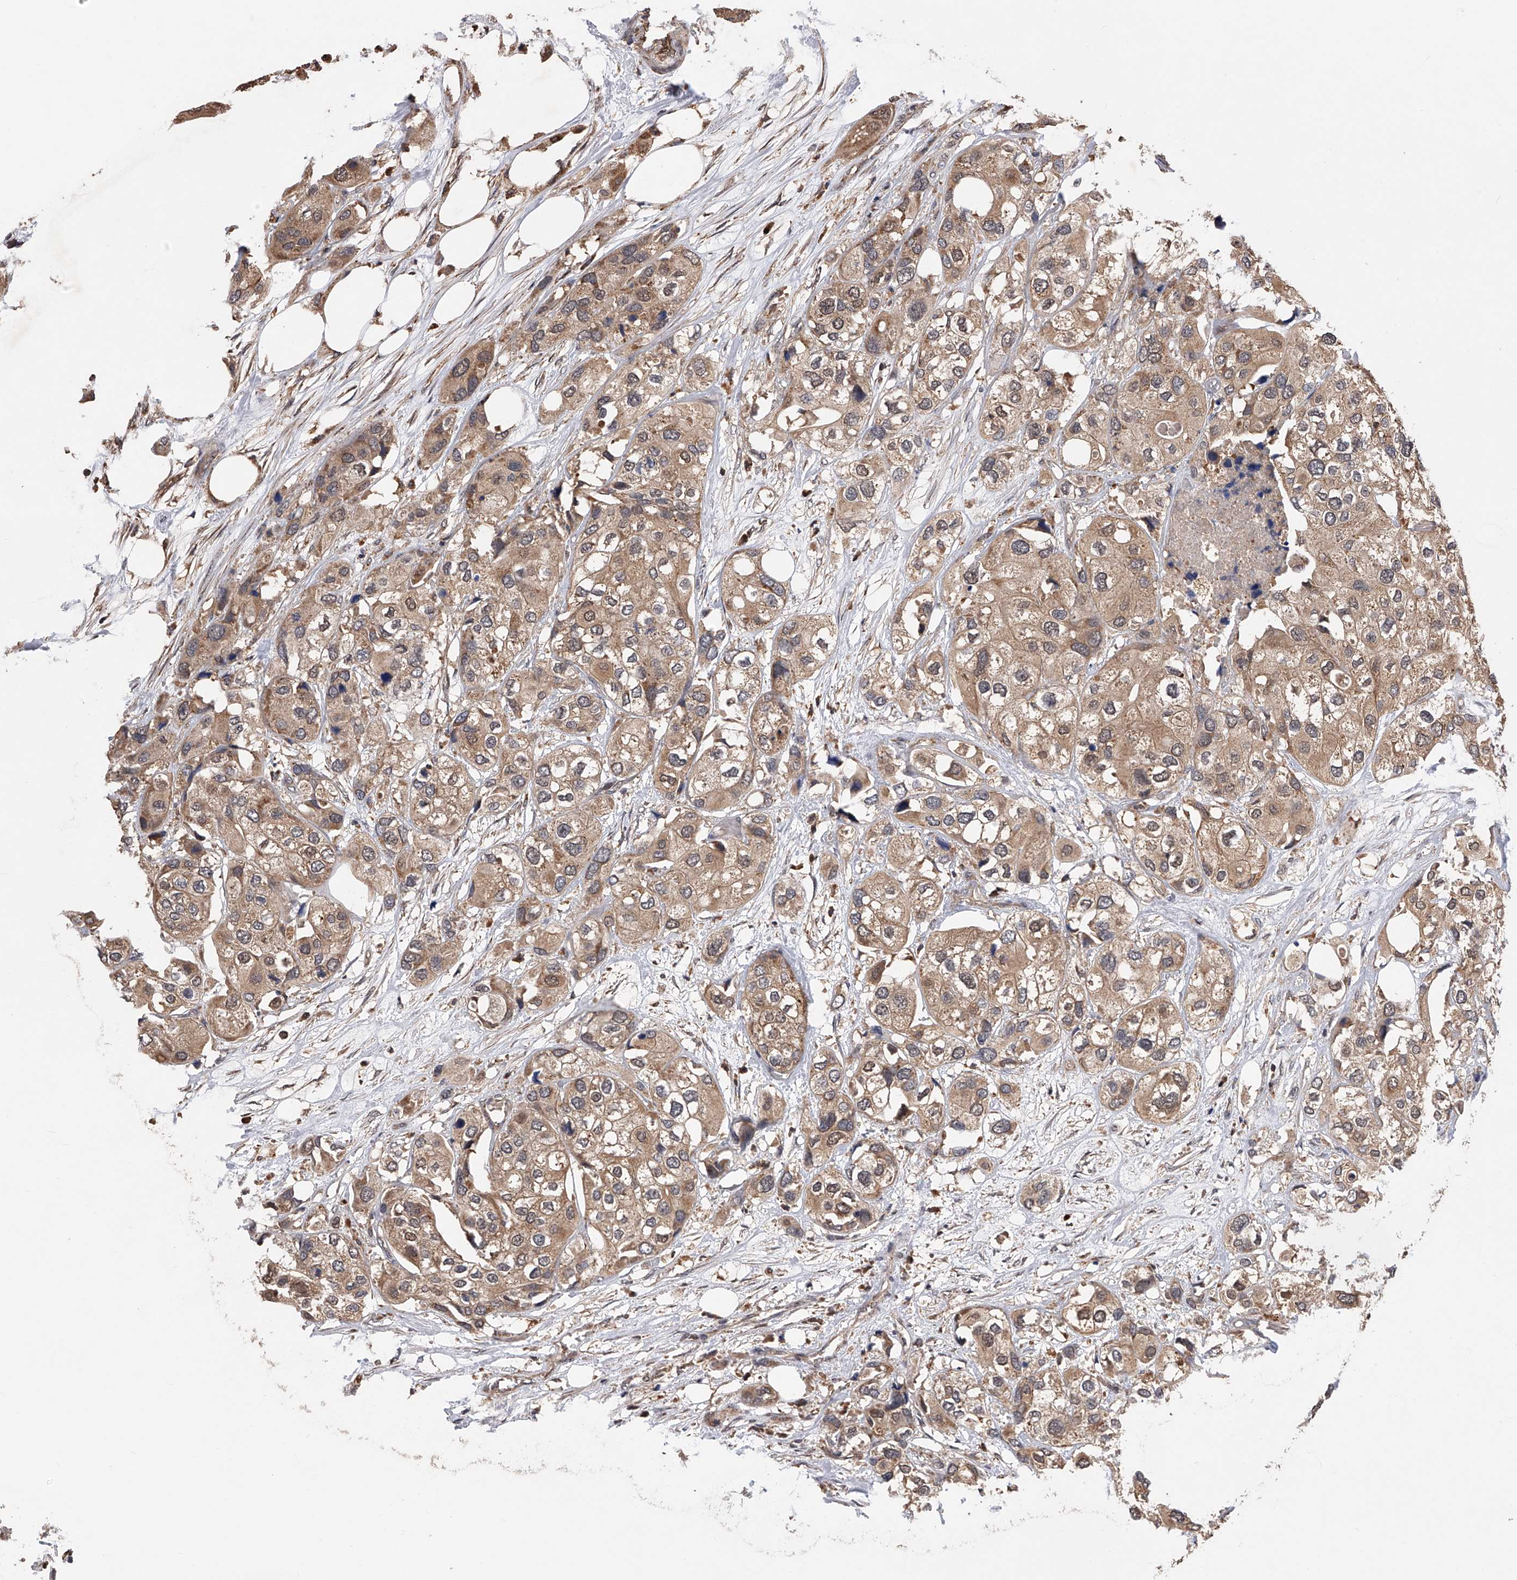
{"staining": {"intensity": "weak", "quantity": ">75%", "location": "cytoplasmic/membranous"}, "tissue": "urothelial cancer", "cell_type": "Tumor cells", "image_type": "cancer", "snomed": [{"axis": "morphology", "description": "Urothelial carcinoma, High grade"}, {"axis": "topography", "description": "Urinary bladder"}], "caption": "There is low levels of weak cytoplasmic/membranous expression in tumor cells of high-grade urothelial carcinoma, as demonstrated by immunohistochemical staining (brown color).", "gene": "GMDS", "patient": {"sex": "male", "age": 64}}